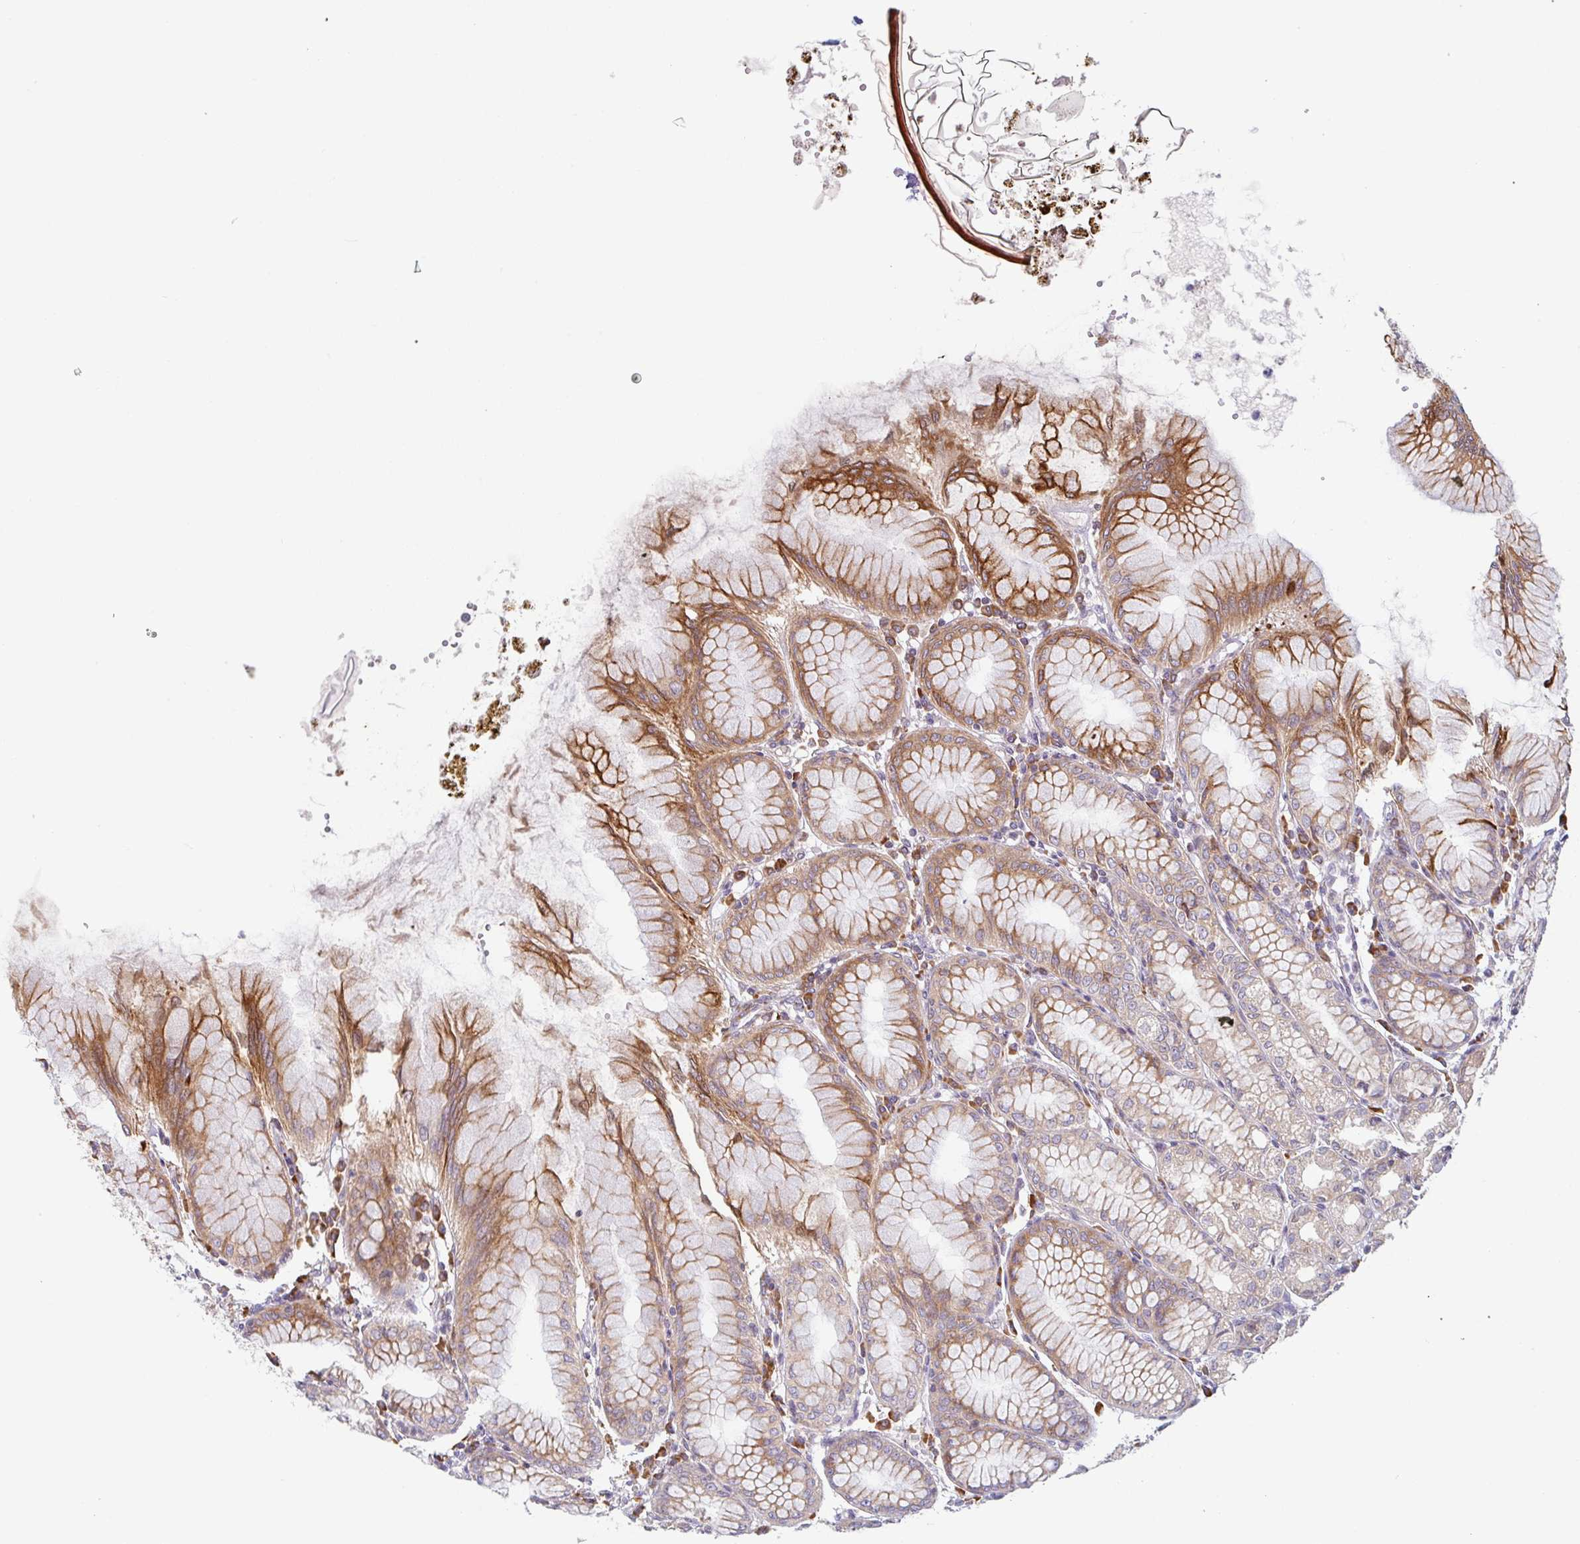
{"staining": {"intensity": "moderate", "quantity": "25%-75%", "location": "cytoplasmic/membranous"}, "tissue": "stomach", "cell_type": "Glandular cells", "image_type": "normal", "snomed": [{"axis": "morphology", "description": "Normal tissue, NOS"}, {"axis": "topography", "description": "Stomach"}], "caption": "Immunohistochemistry (DAB) staining of unremarkable human stomach displays moderate cytoplasmic/membranous protein expression in approximately 25%-75% of glandular cells. The staining was performed using DAB to visualize the protein expression in brown, while the nuclei were stained in blue with hematoxylin (Magnification: 20x).", "gene": "RIT1", "patient": {"sex": "female", "age": 57}}